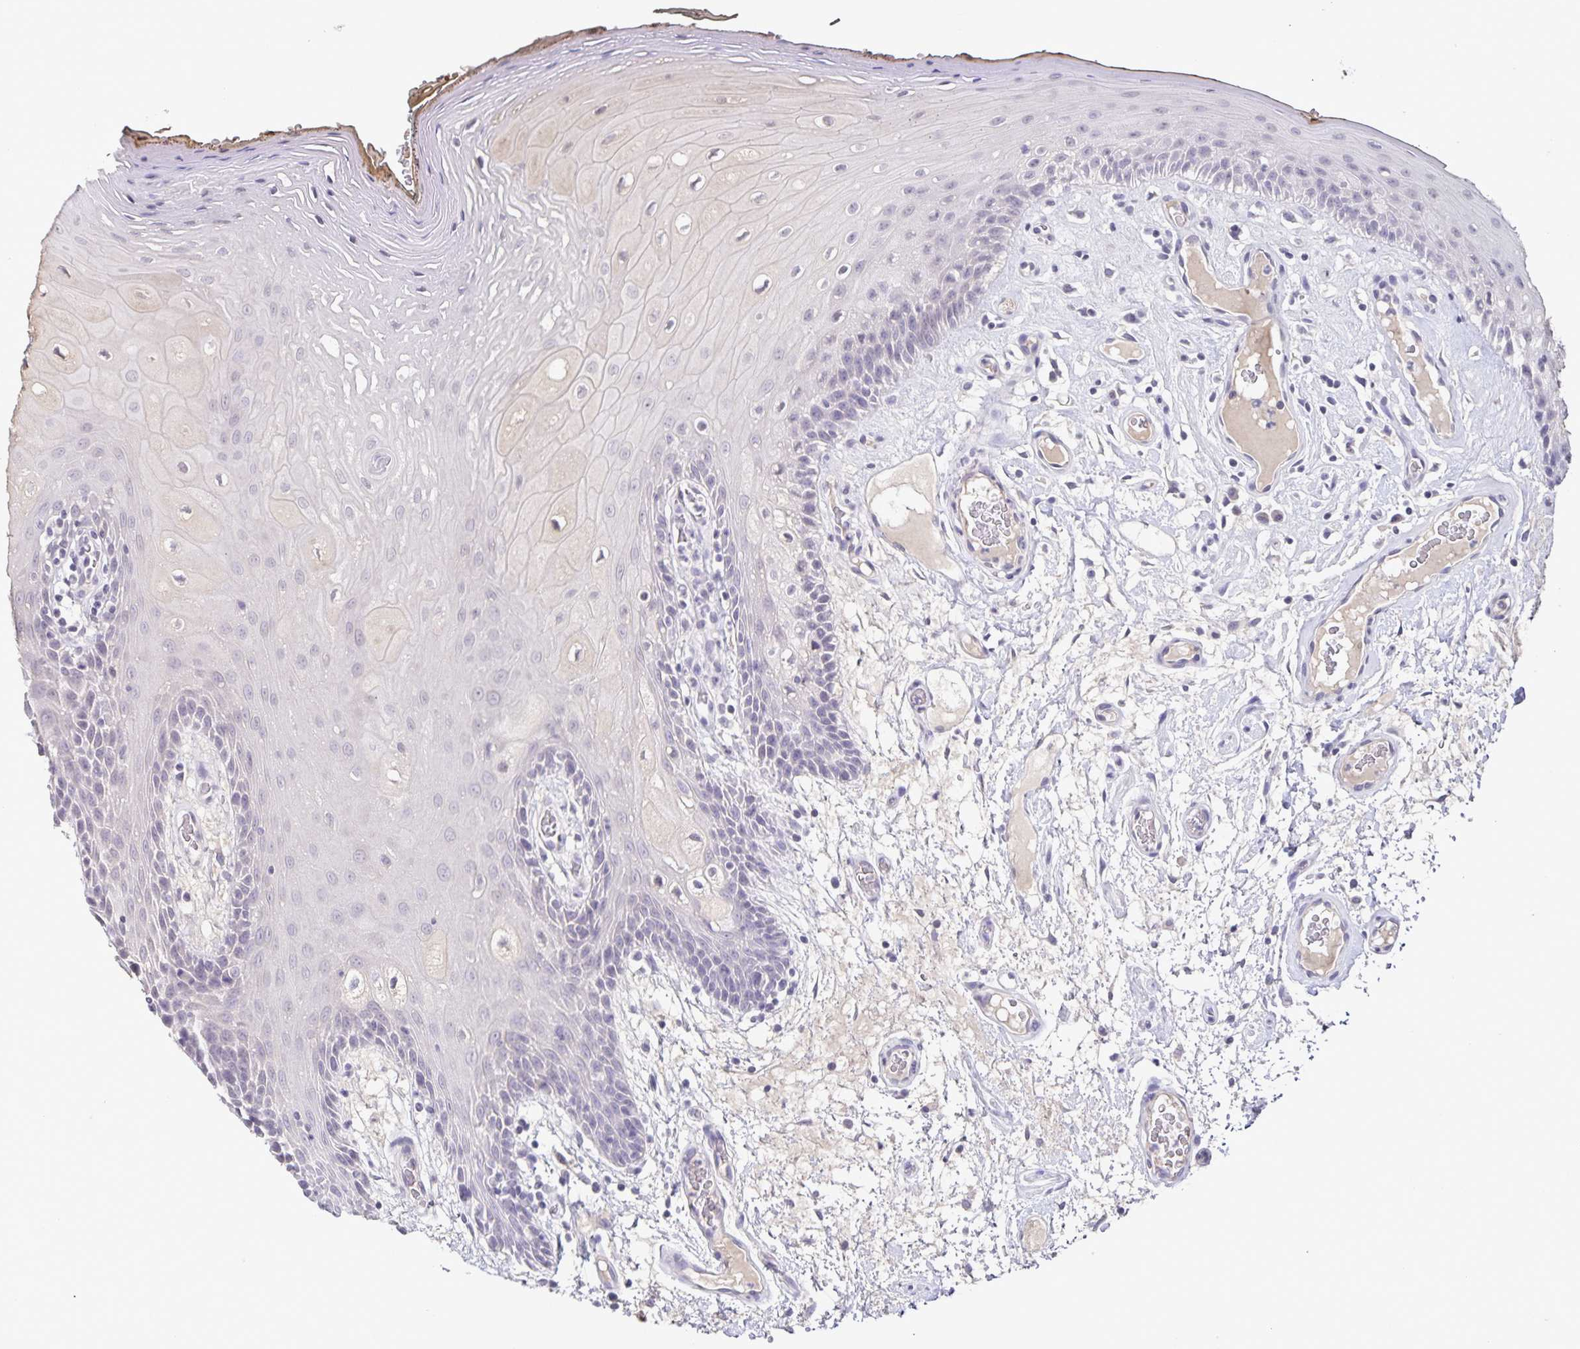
{"staining": {"intensity": "negative", "quantity": "none", "location": "none"}, "tissue": "oral mucosa", "cell_type": "Squamous epithelial cells", "image_type": "normal", "snomed": [{"axis": "morphology", "description": "Normal tissue, NOS"}, {"axis": "morphology", "description": "Squamous cell carcinoma, NOS"}, {"axis": "topography", "description": "Oral tissue"}, {"axis": "topography", "description": "Head-Neck"}], "caption": "Squamous epithelial cells show no significant protein expression in unremarkable oral mucosa. The staining is performed using DAB (3,3'-diaminobenzidine) brown chromogen with nuclei counter-stained in using hematoxylin.", "gene": "INSL5", "patient": {"sex": "male", "age": 52}}